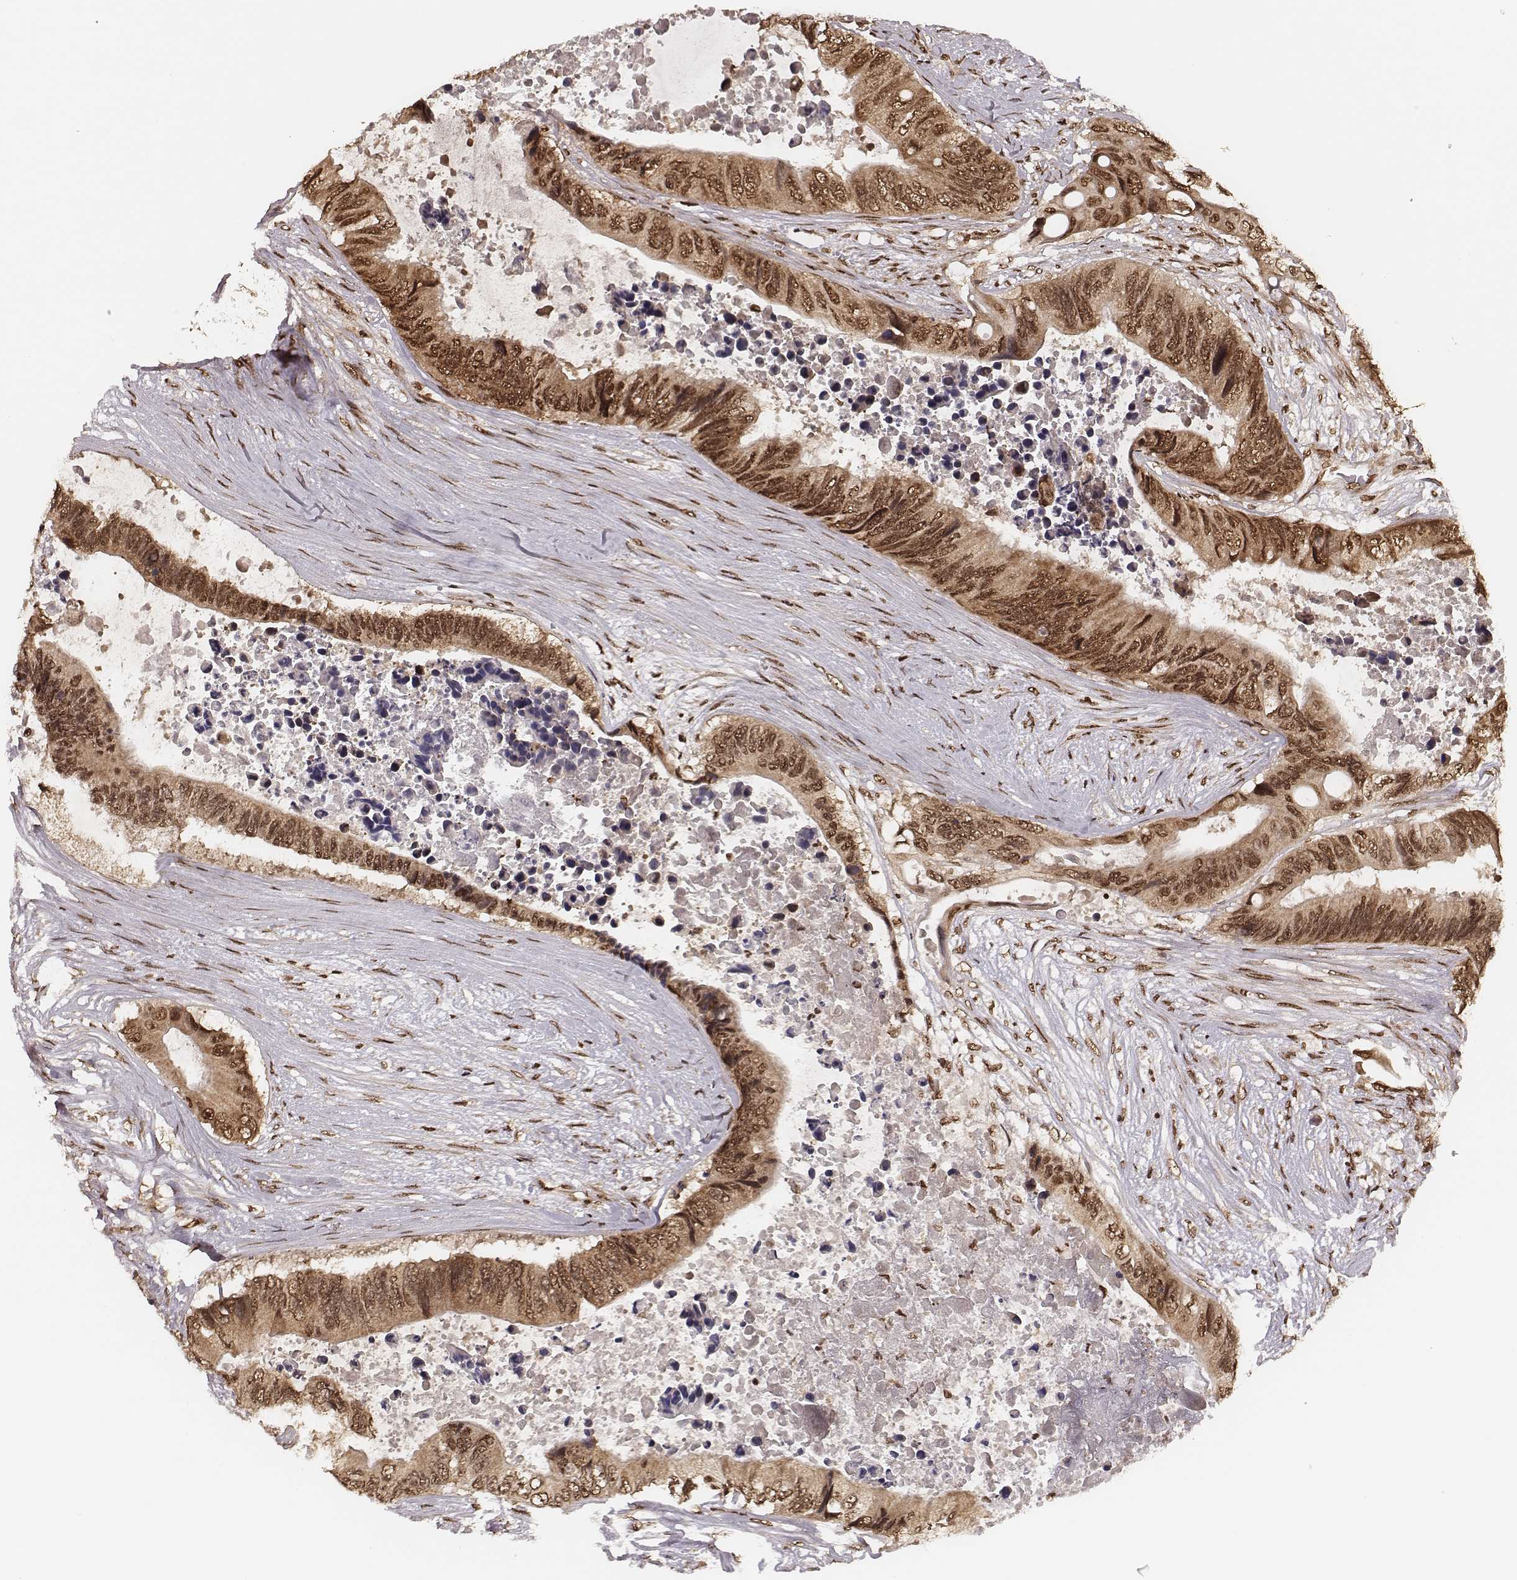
{"staining": {"intensity": "moderate", "quantity": ">75%", "location": "cytoplasmic/membranous,nuclear"}, "tissue": "colorectal cancer", "cell_type": "Tumor cells", "image_type": "cancer", "snomed": [{"axis": "morphology", "description": "Adenocarcinoma, NOS"}, {"axis": "topography", "description": "Rectum"}], "caption": "Immunohistochemical staining of human colorectal cancer (adenocarcinoma) reveals moderate cytoplasmic/membranous and nuclear protein staining in approximately >75% of tumor cells. (DAB IHC, brown staining for protein, blue staining for nuclei).", "gene": "NFX1", "patient": {"sex": "male", "age": 63}}